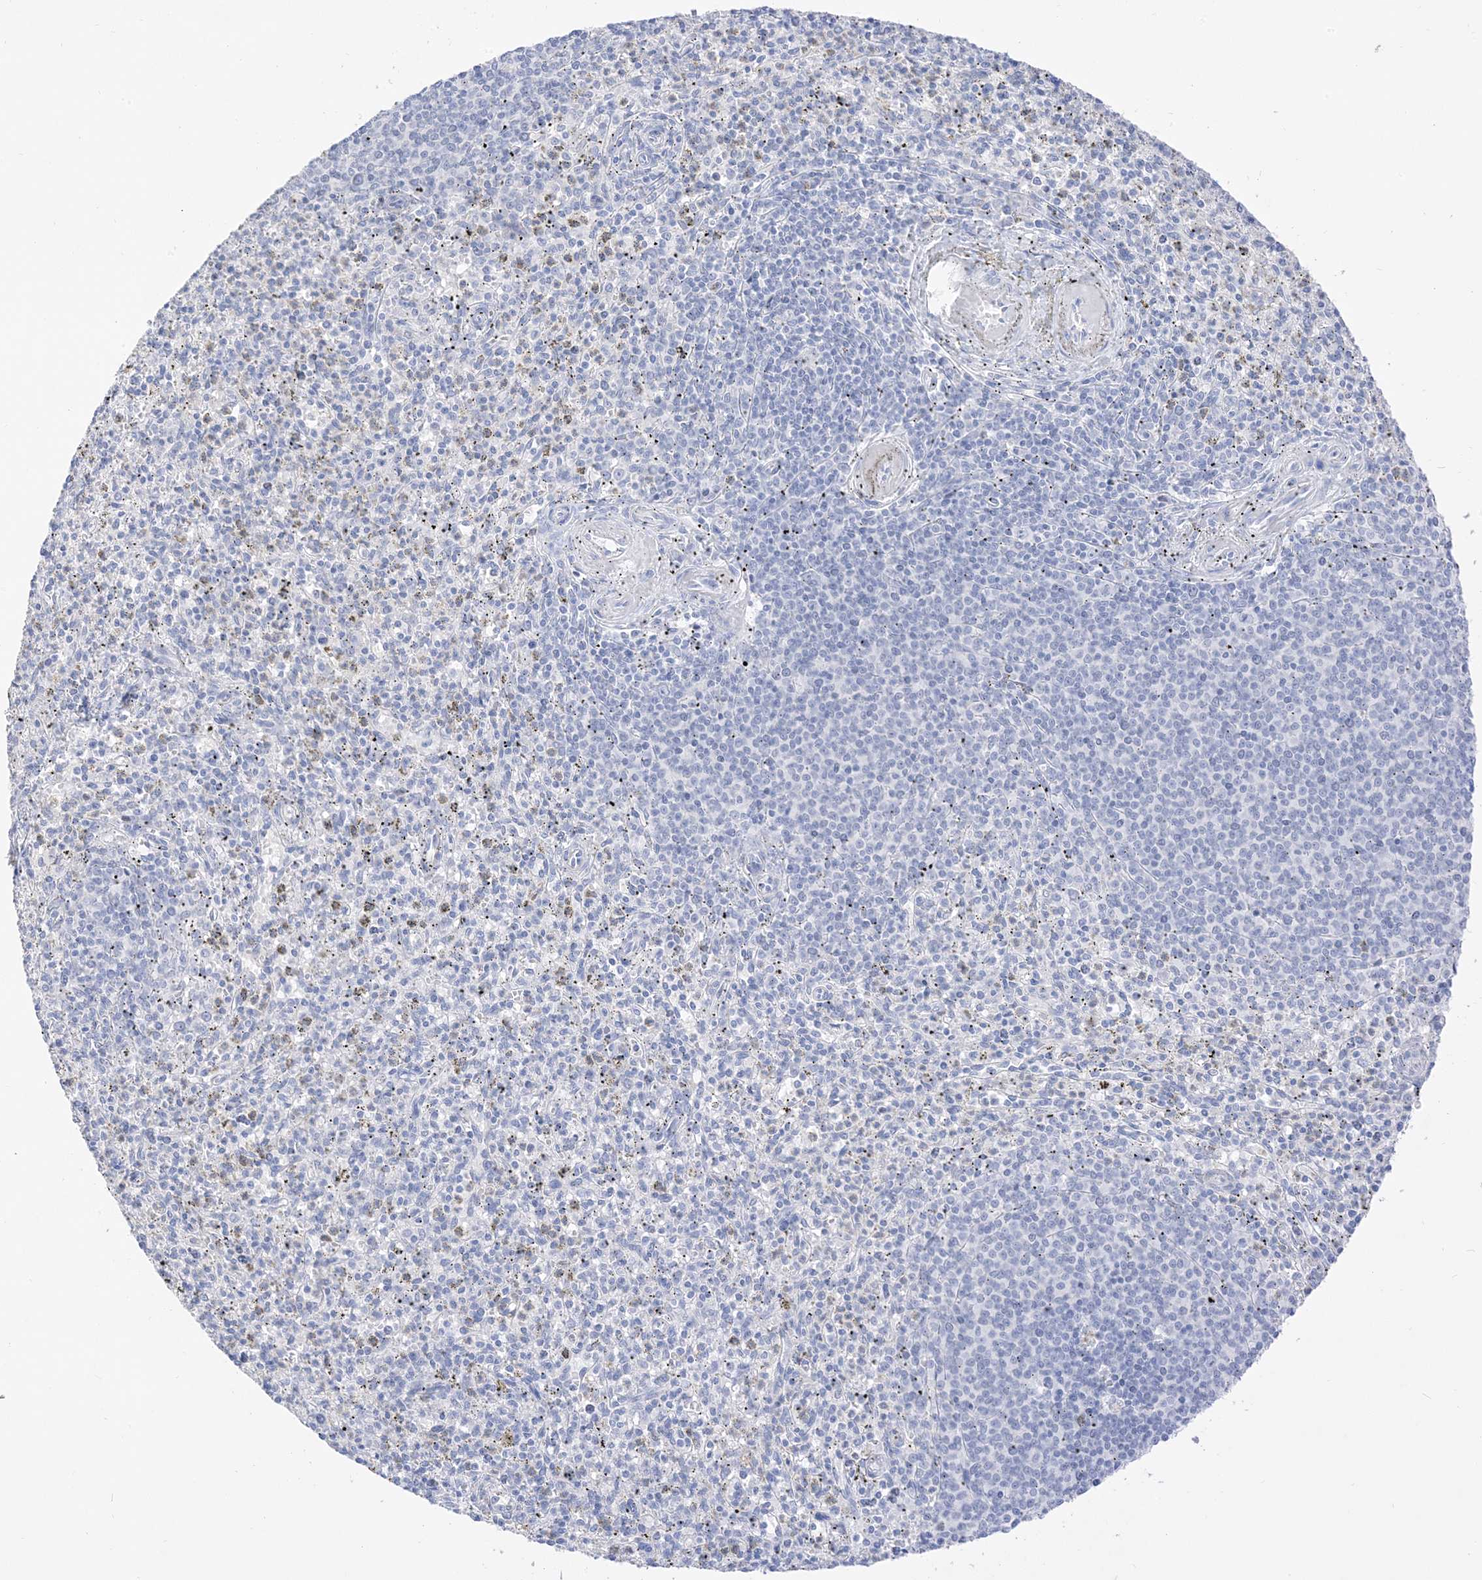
{"staining": {"intensity": "negative", "quantity": "none", "location": "none"}, "tissue": "spleen", "cell_type": "Cells in red pulp", "image_type": "normal", "snomed": [{"axis": "morphology", "description": "Normal tissue, NOS"}, {"axis": "topography", "description": "Spleen"}], "caption": "IHC of unremarkable spleen reveals no staining in cells in red pulp.", "gene": "MUC17", "patient": {"sex": "male", "age": 72}}